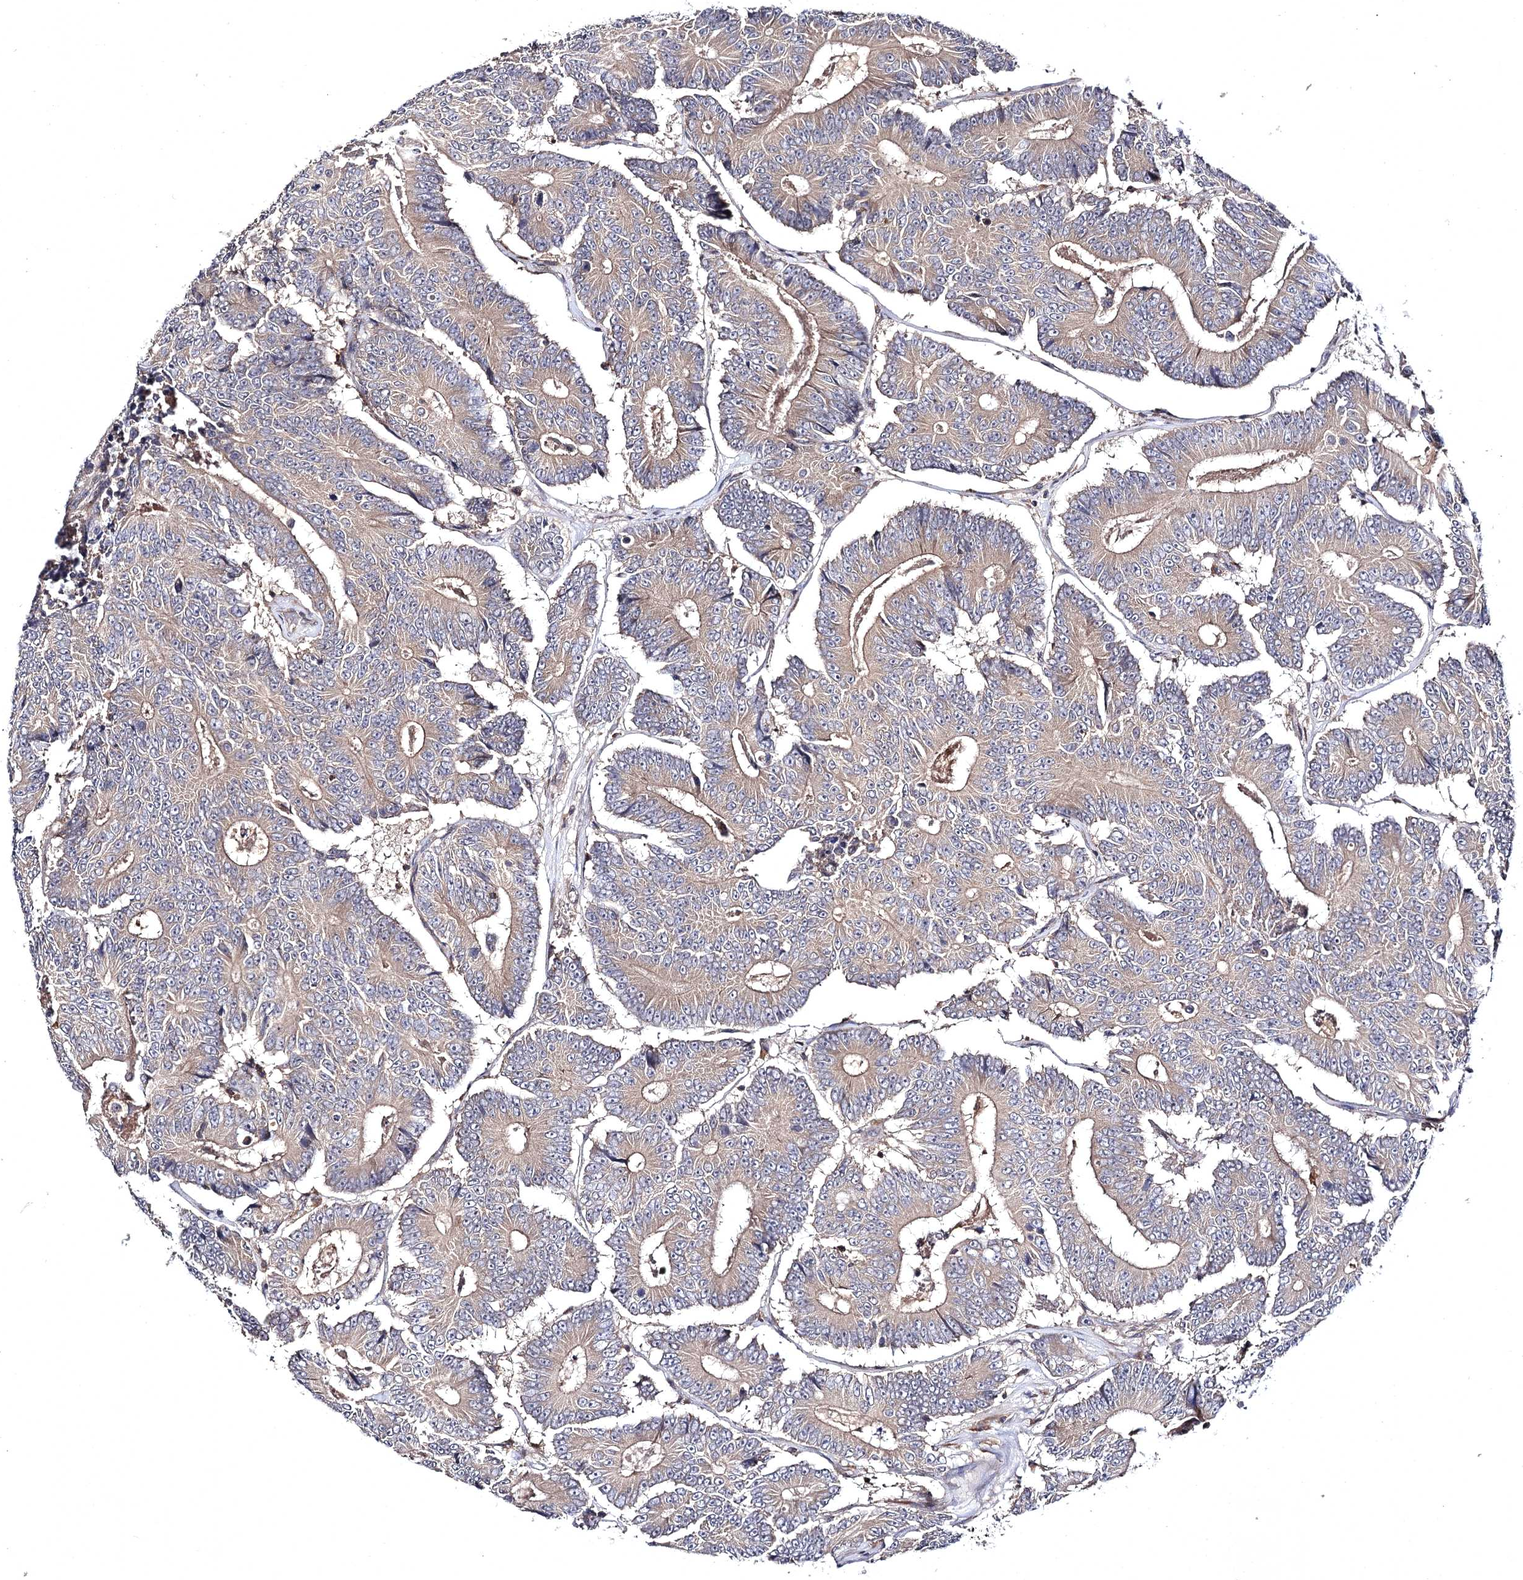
{"staining": {"intensity": "weak", "quantity": ">75%", "location": "cytoplasmic/membranous"}, "tissue": "colorectal cancer", "cell_type": "Tumor cells", "image_type": "cancer", "snomed": [{"axis": "morphology", "description": "Adenocarcinoma, NOS"}, {"axis": "topography", "description": "Colon"}], "caption": "Colorectal adenocarcinoma tissue exhibits weak cytoplasmic/membranous positivity in approximately >75% of tumor cells", "gene": "BCR", "patient": {"sex": "male", "age": 83}}